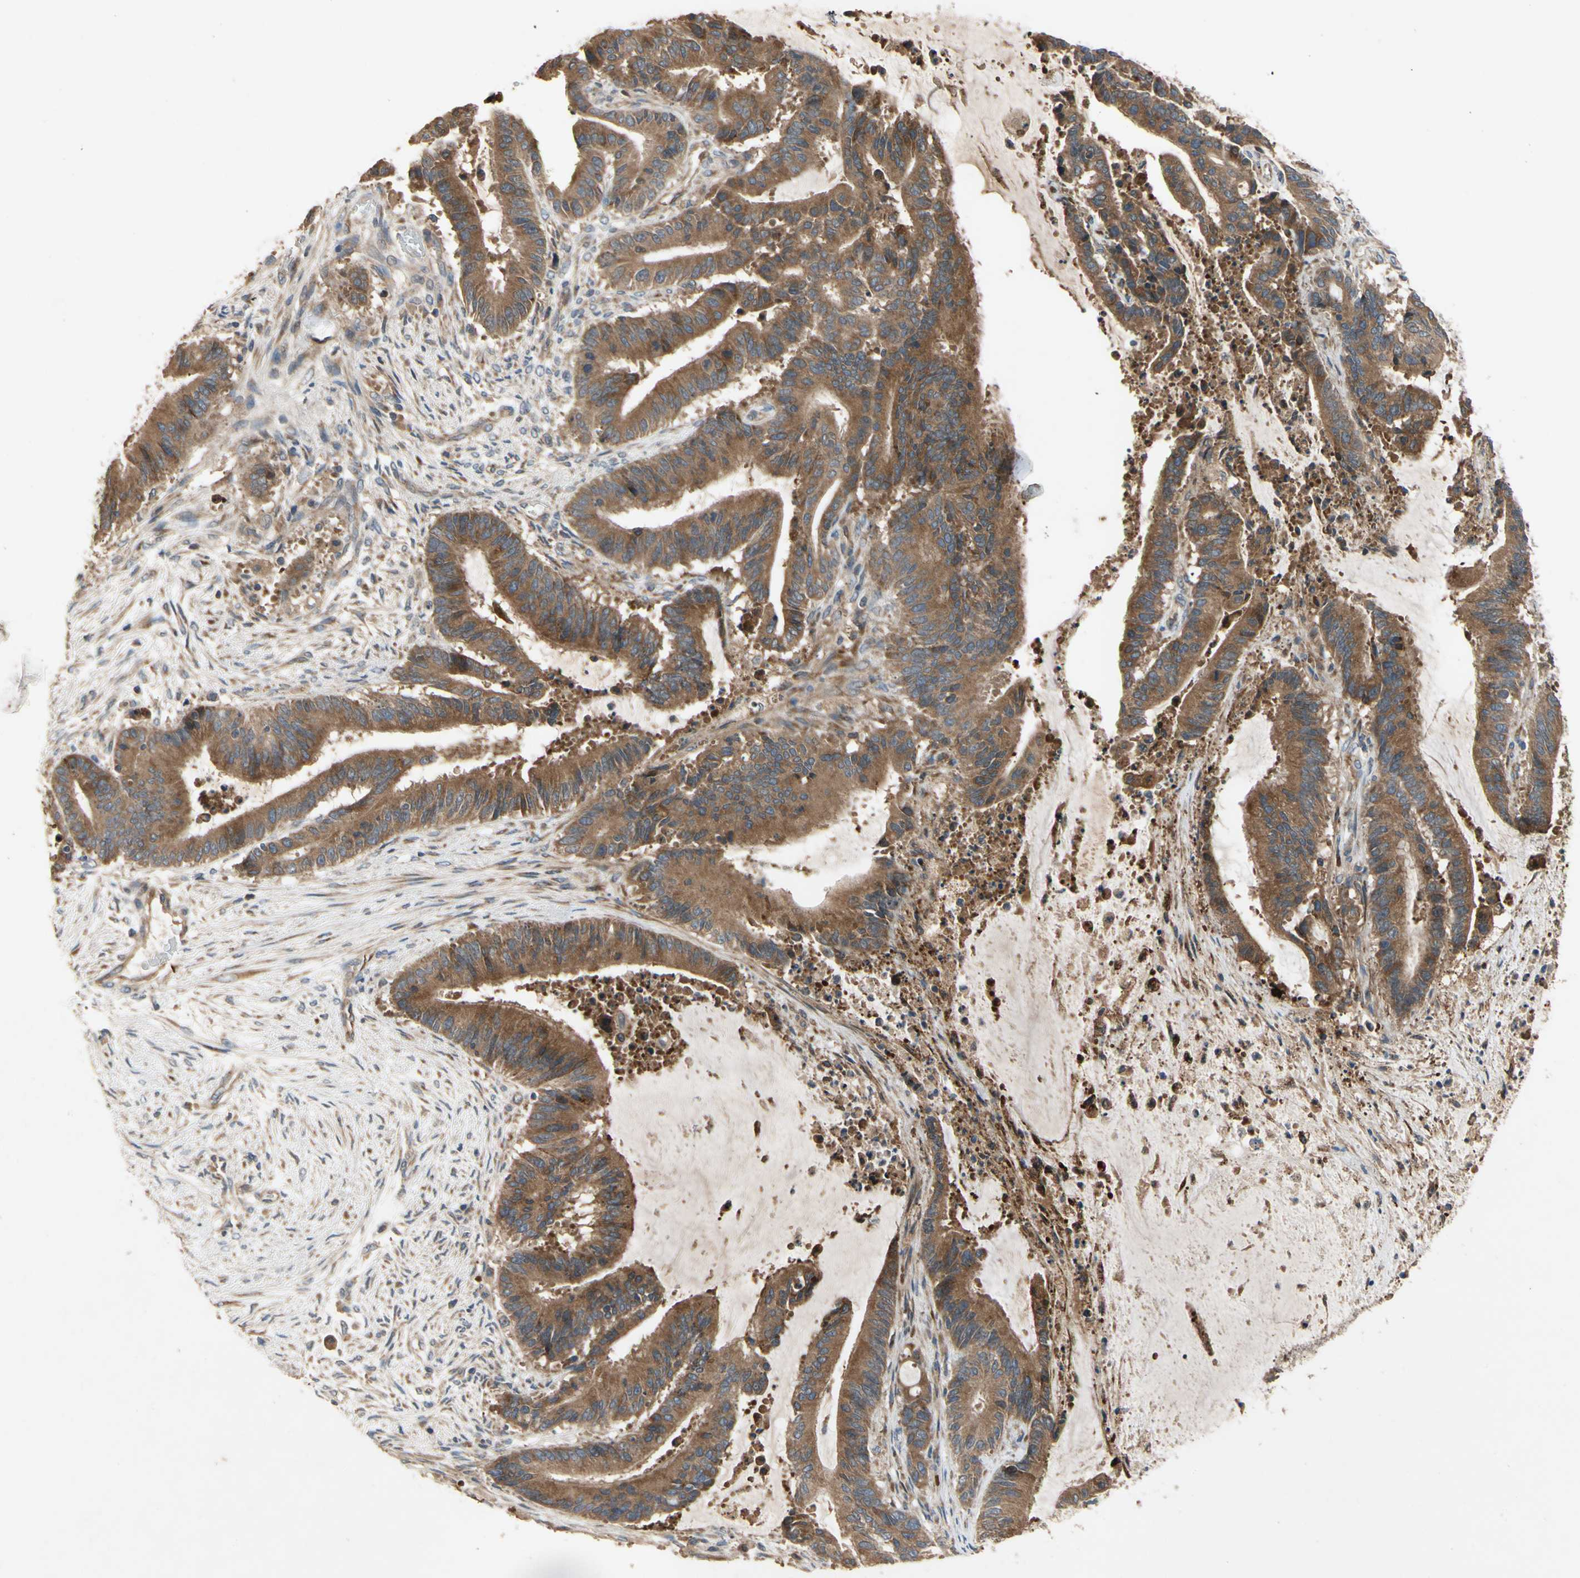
{"staining": {"intensity": "strong", "quantity": ">75%", "location": "cytoplasmic/membranous"}, "tissue": "liver cancer", "cell_type": "Tumor cells", "image_type": "cancer", "snomed": [{"axis": "morphology", "description": "Cholangiocarcinoma"}, {"axis": "topography", "description": "Liver"}], "caption": "Protein expression analysis of liver cancer (cholangiocarcinoma) displays strong cytoplasmic/membranous positivity in approximately >75% of tumor cells.", "gene": "XYLT1", "patient": {"sex": "female", "age": 73}}